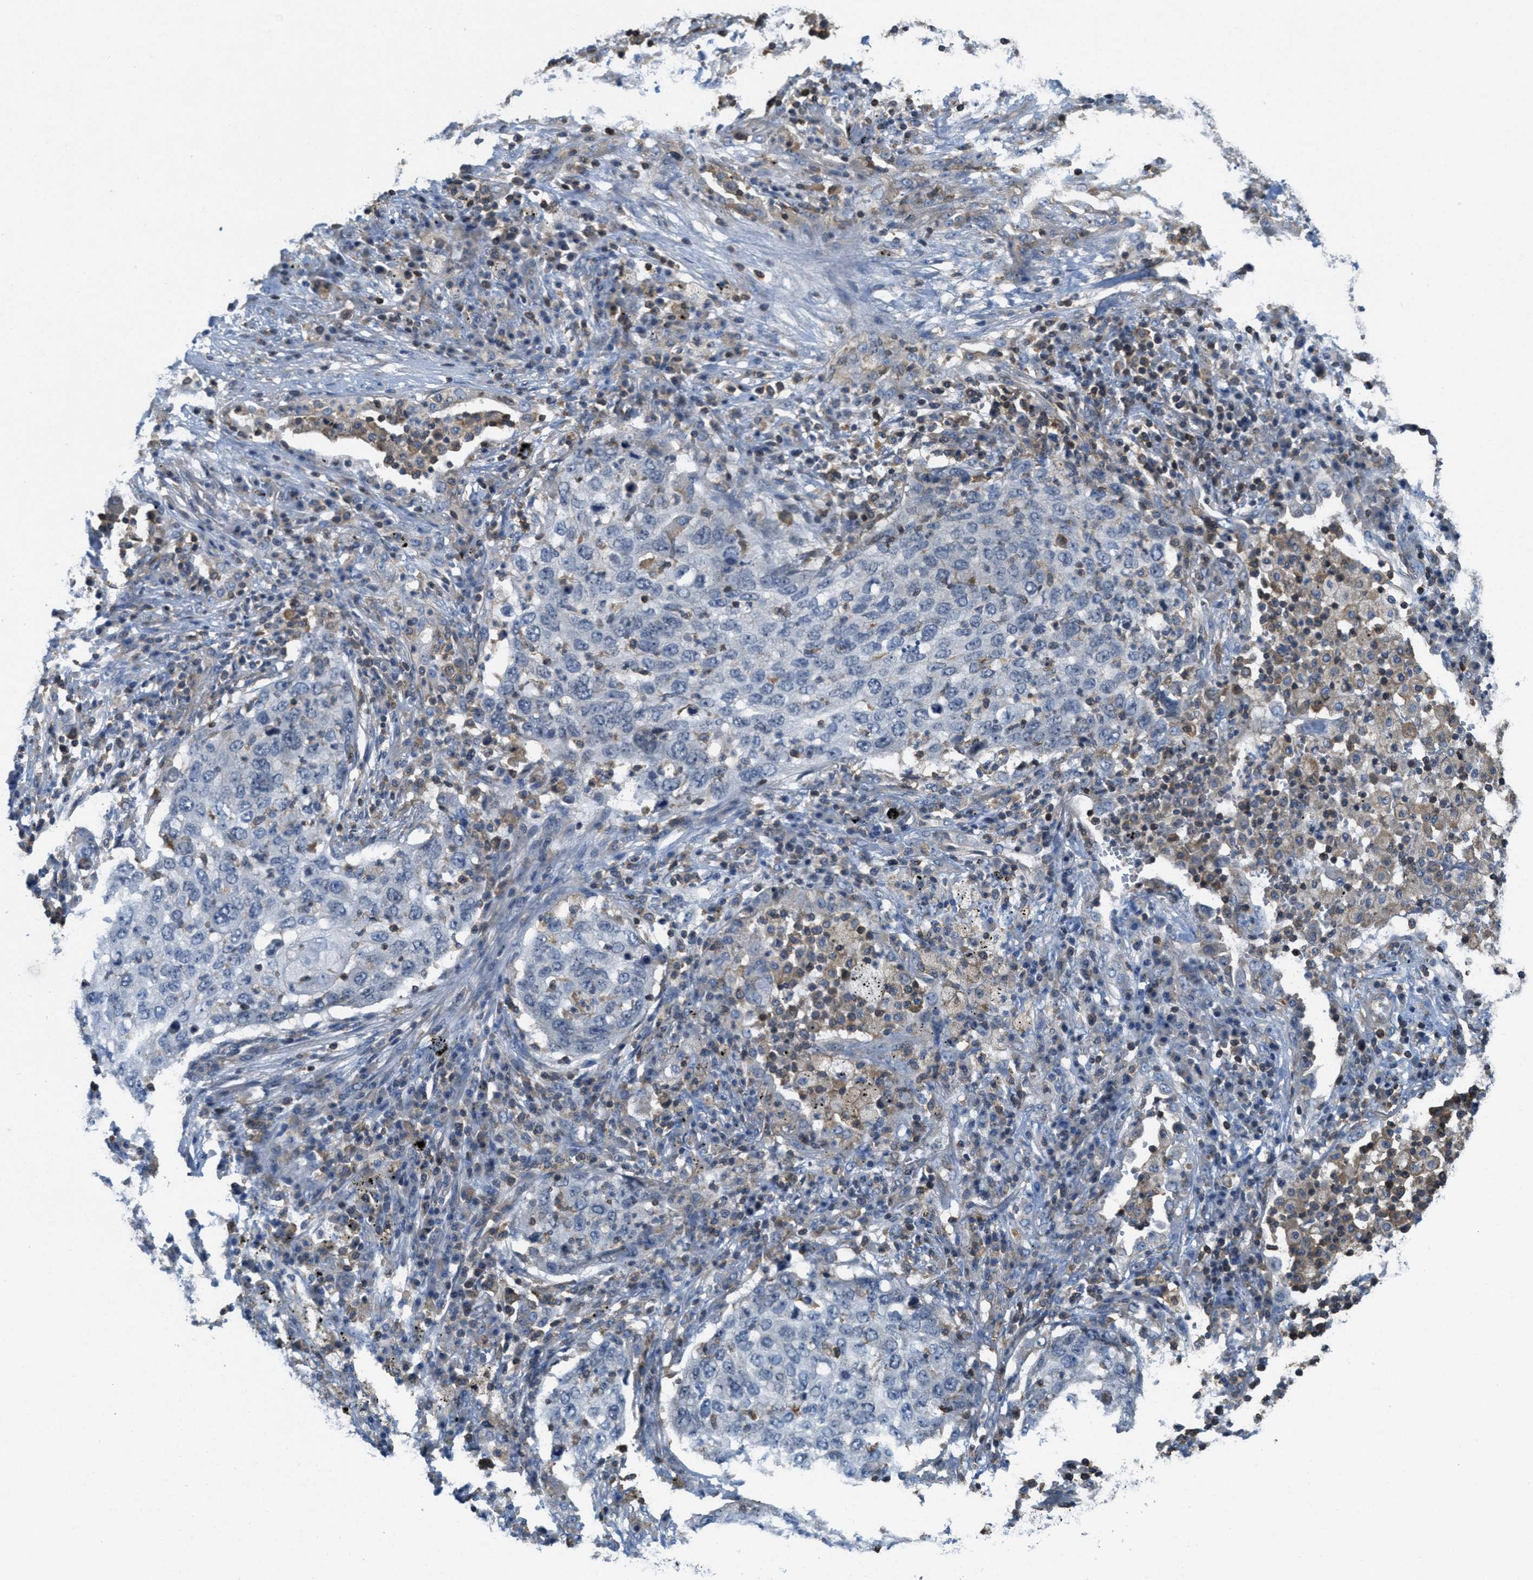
{"staining": {"intensity": "negative", "quantity": "none", "location": "none"}, "tissue": "lung cancer", "cell_type": "Tumor cells", "image_type": "cancer", "snomed": [{"axis": "morphology", "description": "Squamous cell carcinoma, NOS"}, {"axis": "topography", "description": "Lung"}], "caption": "Image shows no protein expression in tumor cells of squamous cell carcinoma (lung) tissue.", "gene": "GRIK2", "patient": {"sex": "female", "age": 63}}